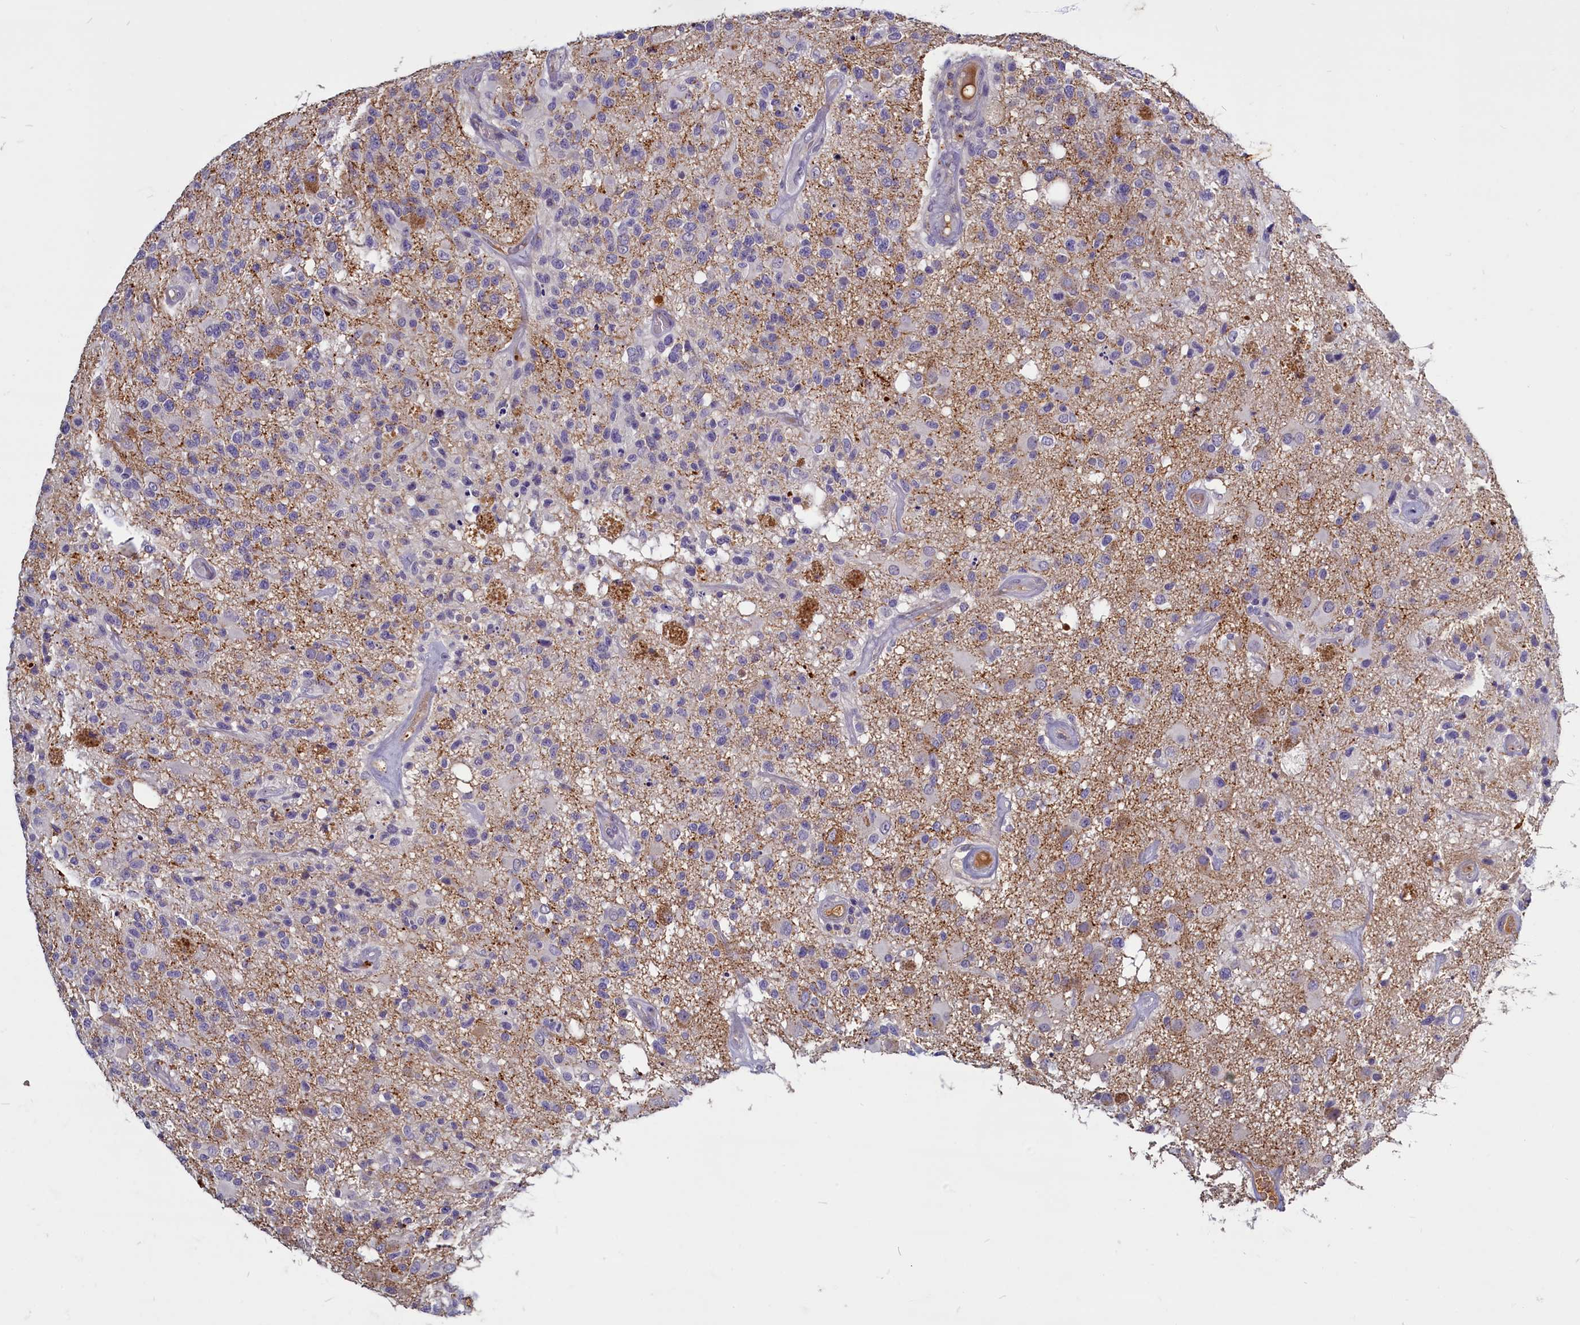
{"staining": {"intensity": "negative", "quantity": "none", "location": "none"}, "tissue": "glioma", "cell_type": "Tumor cells", "image_type": "cancer", "snomed": [{"axis": "morphology", "description": "Glioma, malignant, High grade"}, {"axis": "morphology", "description": "Glioblastoma, NOS"}, {"axis": "topography", "description": "Brain"}], "caption": "Tumor cells show no significant staining in malignant glioma (high-grade).", "gene": "SV2C", "patient": {"sex": "male", "age": 60}}